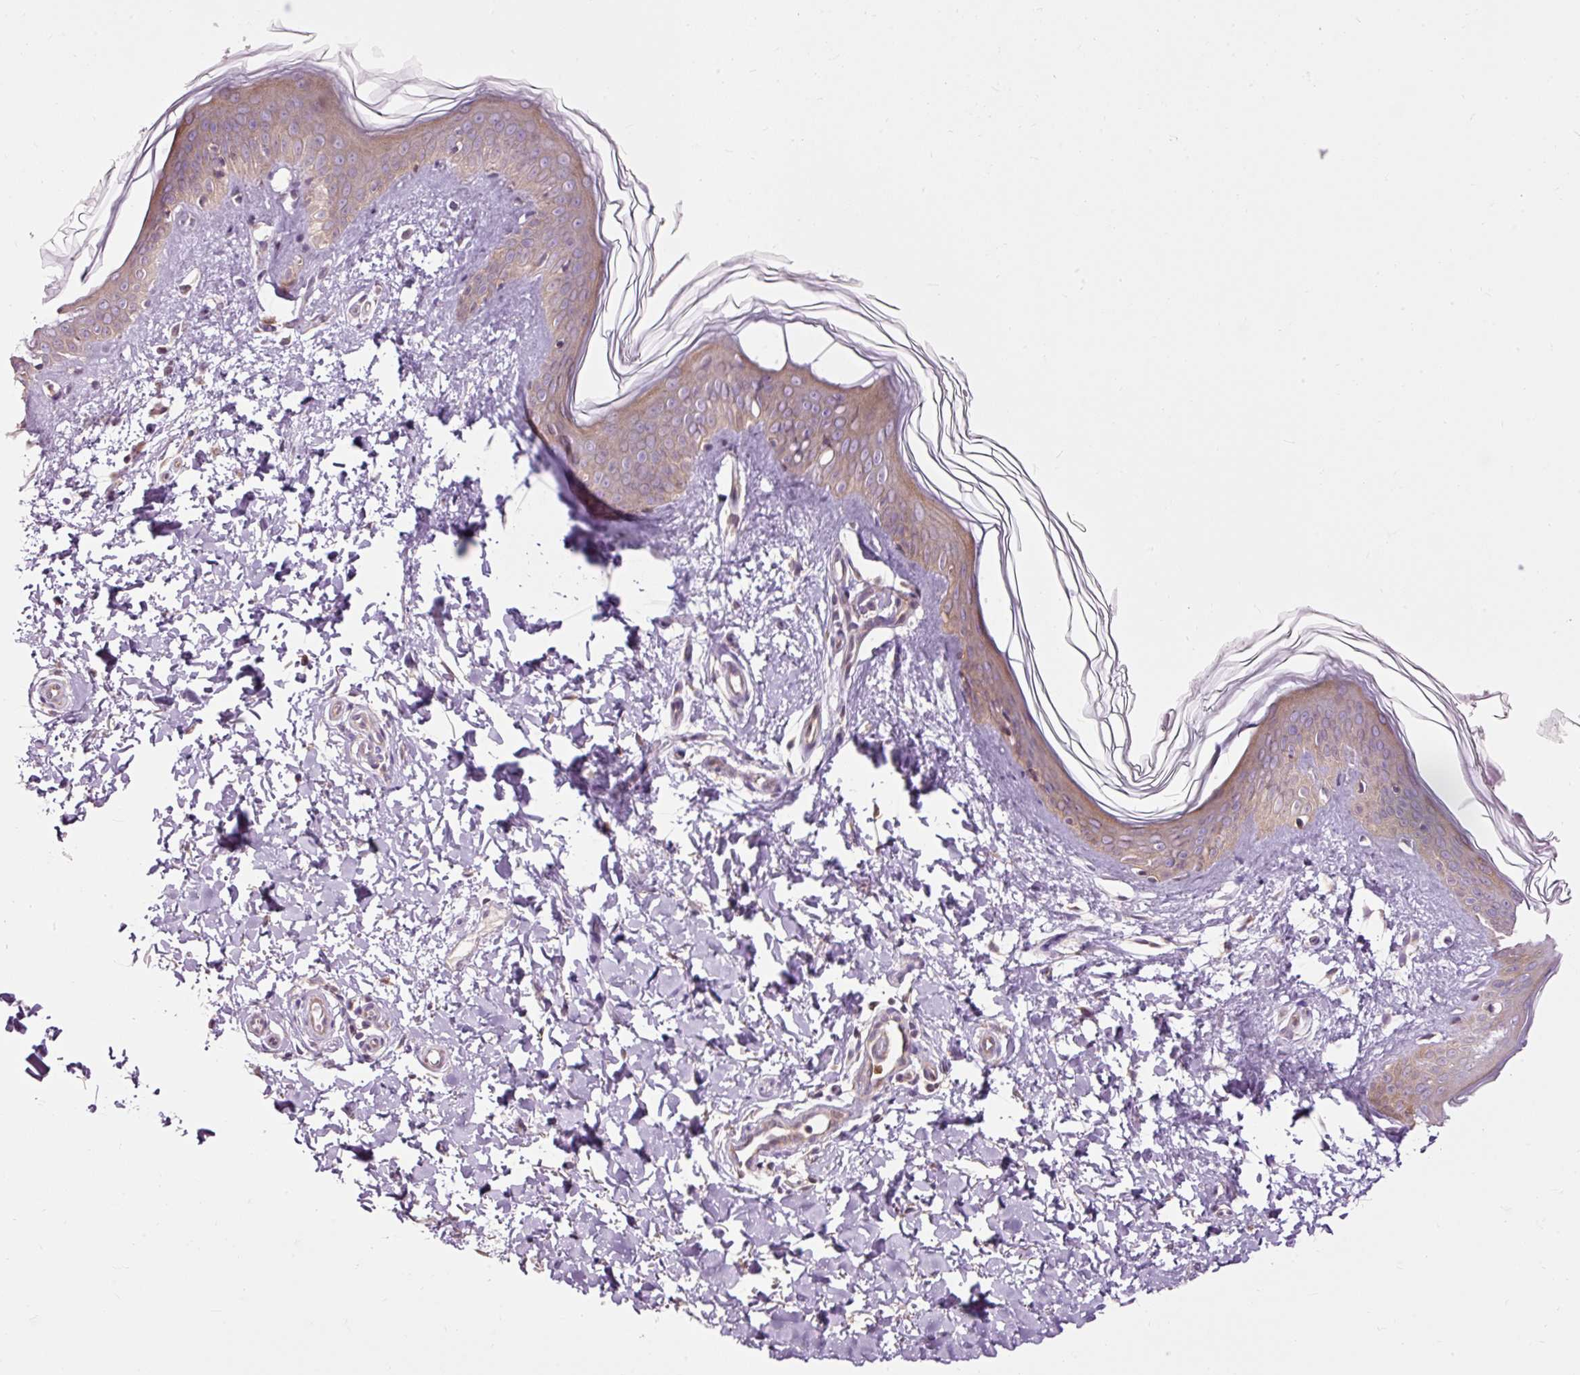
{"staining": {"intensity": "negative", "quantity": "none", "location": "none"}, "tissue": "skin", "cell_type": "Fibroblasts", "image_type": "normal", "snomed": [{"axis": "morphology", "description": "Normal tissue, NOS"}, {"axis": "topography", "description": "Skin"}], "caption": "An immunohistochemistry micrograph of normal skin is shown. There is no staining in fibroblasts of skin. Brightfield microscopy of immunohistochemistry stained with DAB (brown) and hematoxylin (blue), captured at high magnification.", "gene": "PRDX5", "patient": {"sex": "female", "age": 41}}